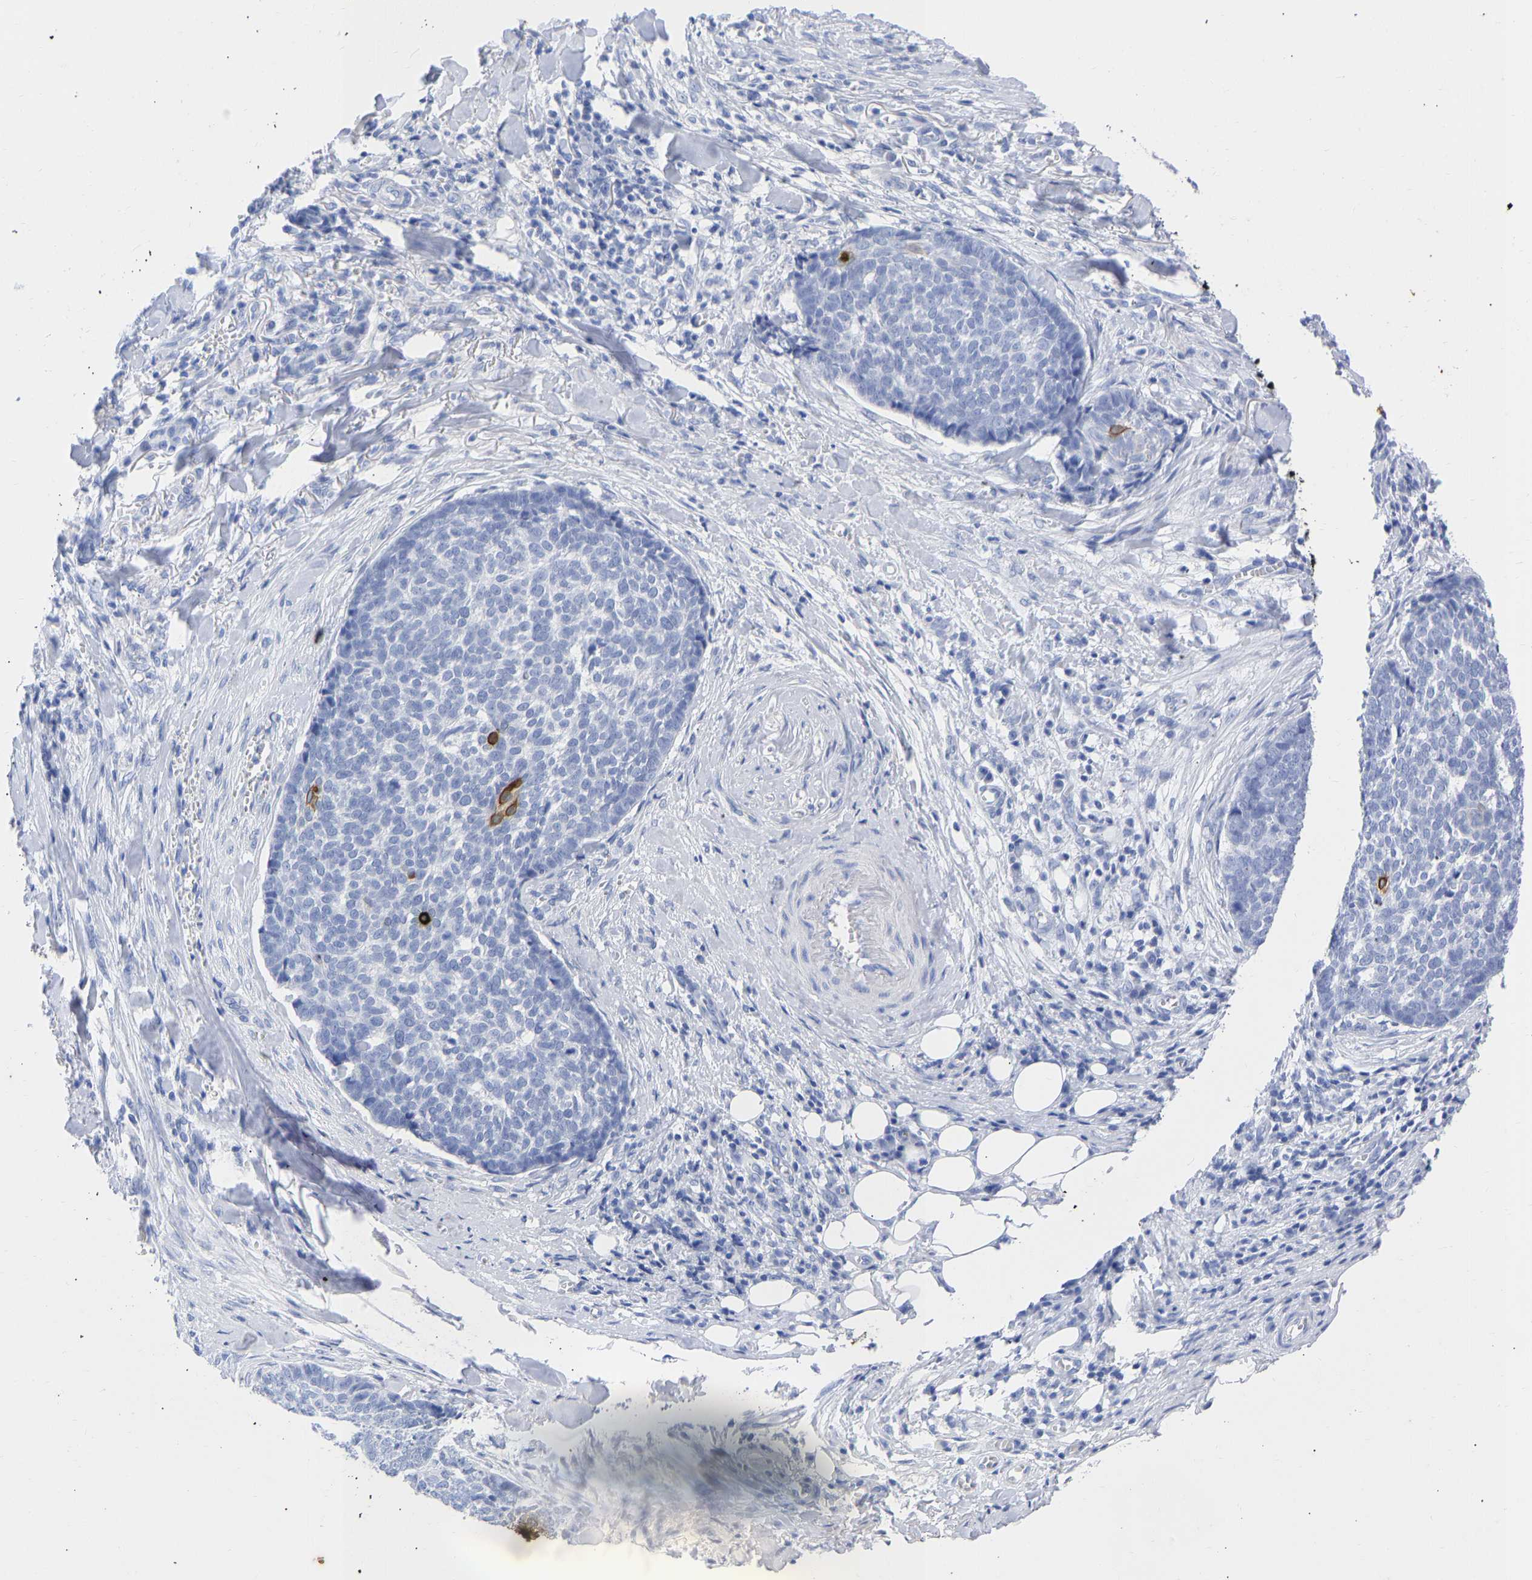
{"staining": {"intensity": "negative", "quantity": "none", "location": "none"}, "tissue": "skin cancer", "cell_type": "Tumor cells", "image_type": "cancer", "snomed": [{"axis": "morphology", "description": "Basal cell carcinoma"}, {"axis": "topography", "description": "Skin"}], "caption": "High power microscopy micrograph of an immunohistochemistry (IHC) photomicrograph of skin cancer (basal cell carcinoma), revealing no significant positivity in tumor cells. The staining is performed using DAB brown chromogen with nuclei counter-stained in using hematoxylin.", "gene": "KRT1", "patient": {"sex": "male", "age": 84}}